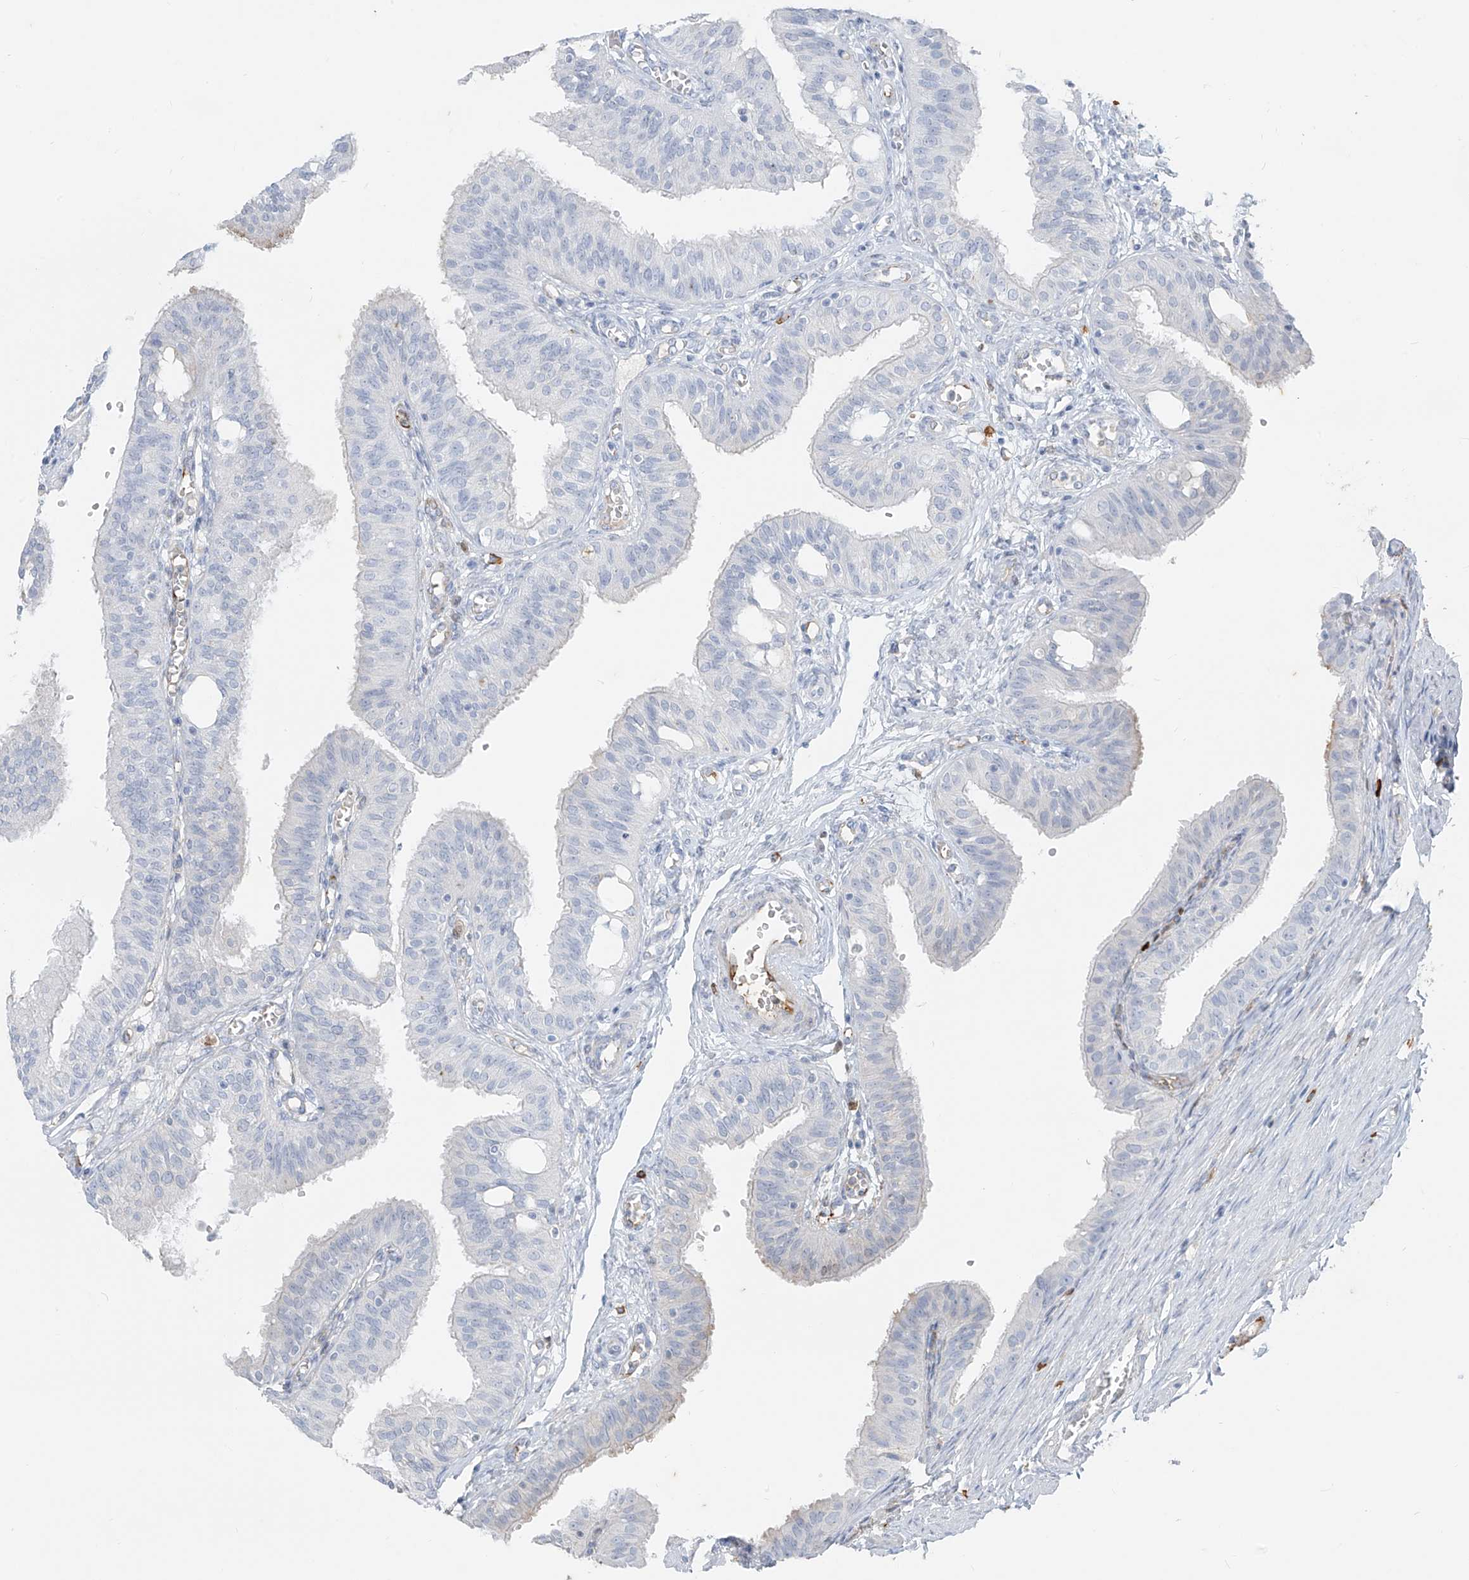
{"staining": {"intensity": "negative", "quantity": "none", "location": "none"}, "tissue": "fallopian tube", "cell_type": "Glandular cells", "image_type": "normal", "snomed": [{"axis": "morphology", "description": "Normal tissue, NOS"}, {"axis": "topography", "description": "Fallopian tube"}, {"axis": "topography", "description": "Ovary"}], "caption": "There is no significant expression in glandular cells of fallopian tube. Brightfield microscopy of IHC stained with DAB (3,3'-diaminobenzidine) (brown) and hematoxylin (blue), captured at high magnification.", "gene": "CX3CR1", "patient": {"sex": "female", "age": 42}}